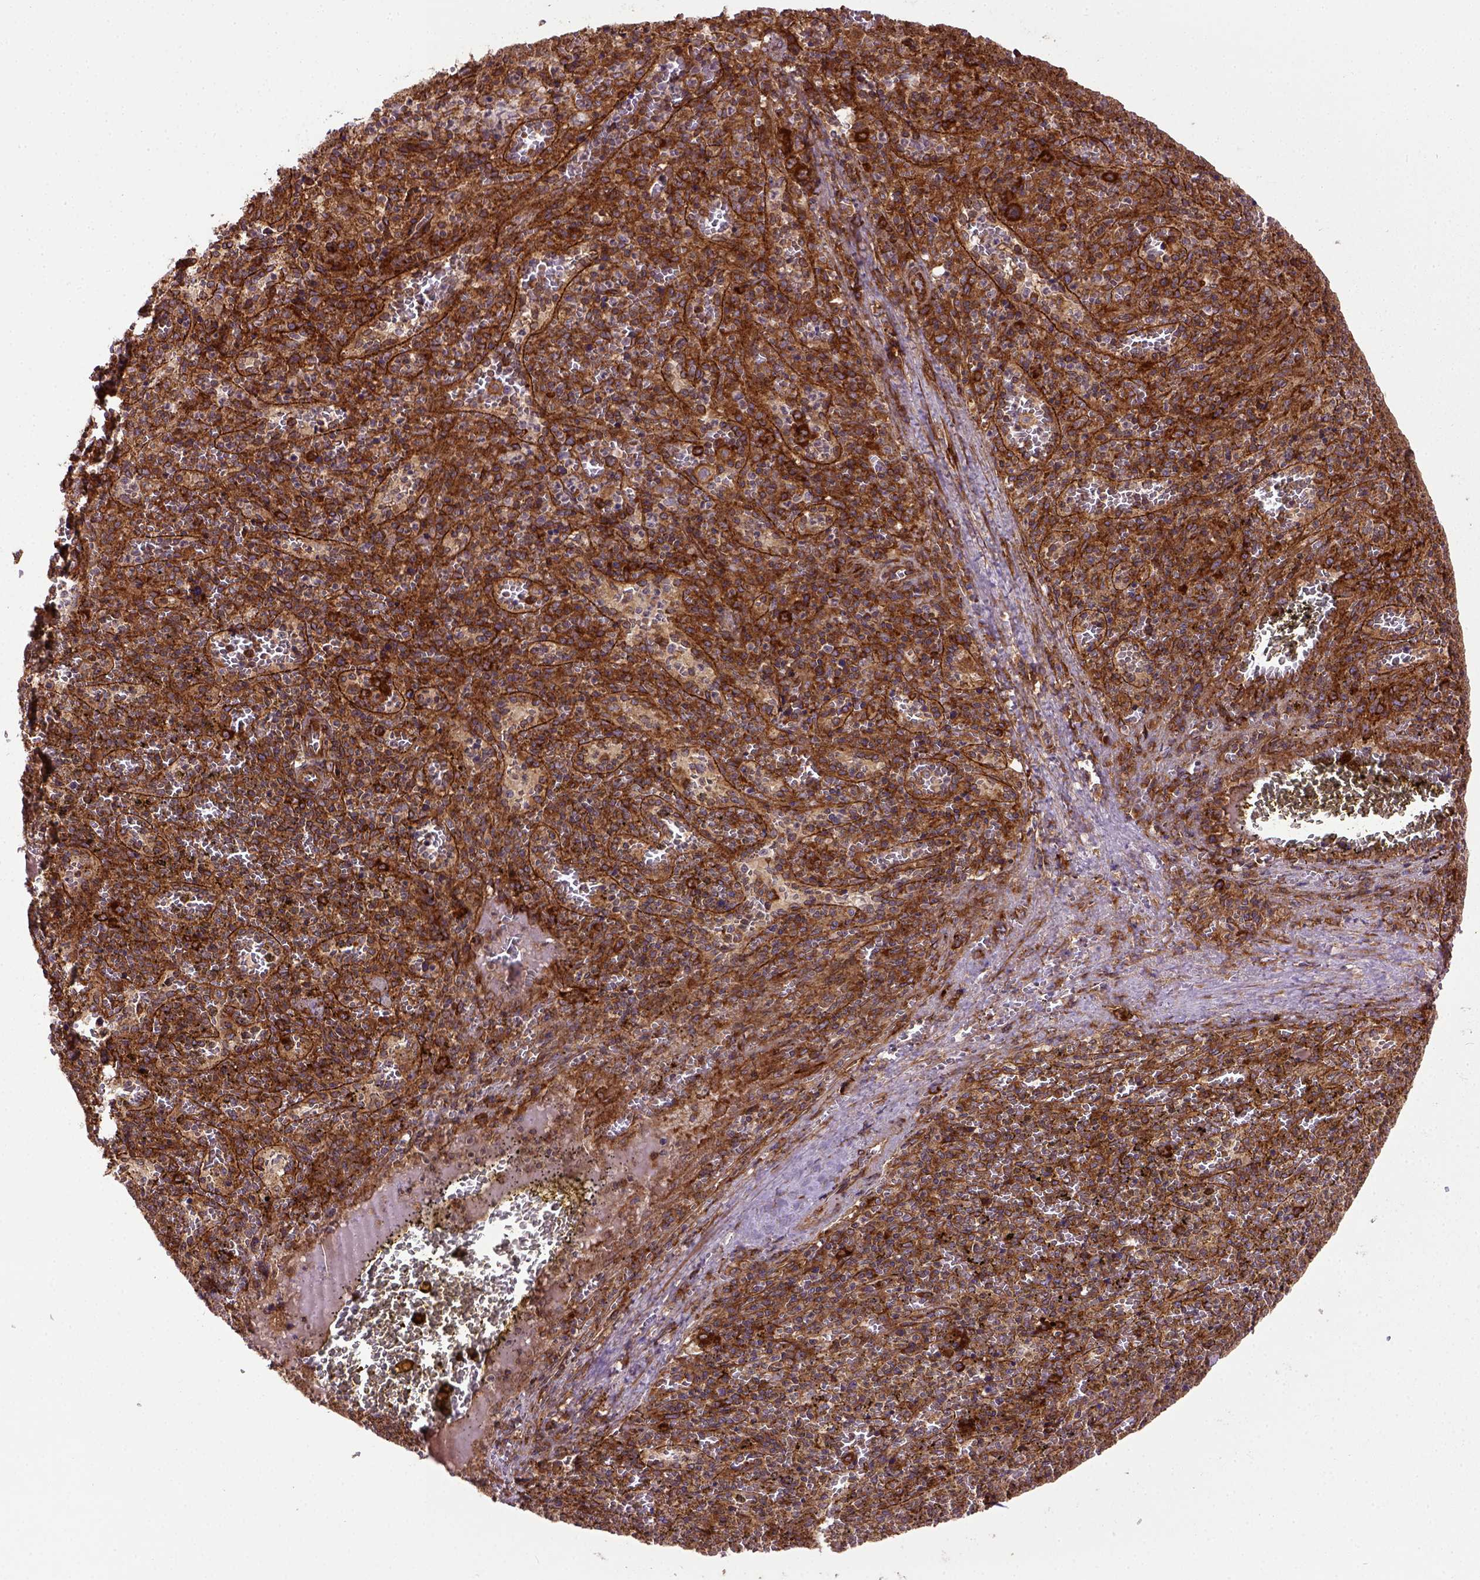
{"staining": {"intensity": "strong", "quantity": ">75%", "location": "cytoplasmic/membranous"}, "tissue": "spleen", "cell_type": "Cells in red pulp", "image_type": "normal", "snomed": [{"axis": "morphology", "description": "Normal tissue, NOS"}, {"axis": "topography", "description": "Spleen"}], "caption": "Immunohistochemical staining of normal human spleen shows >75% levels of strong cytoplasmic/membranous protein positivity in approximately >75% of cells in red pulp.", "gene": "CAPRIN1", "patient": {"sex": "female", "age": 50}}